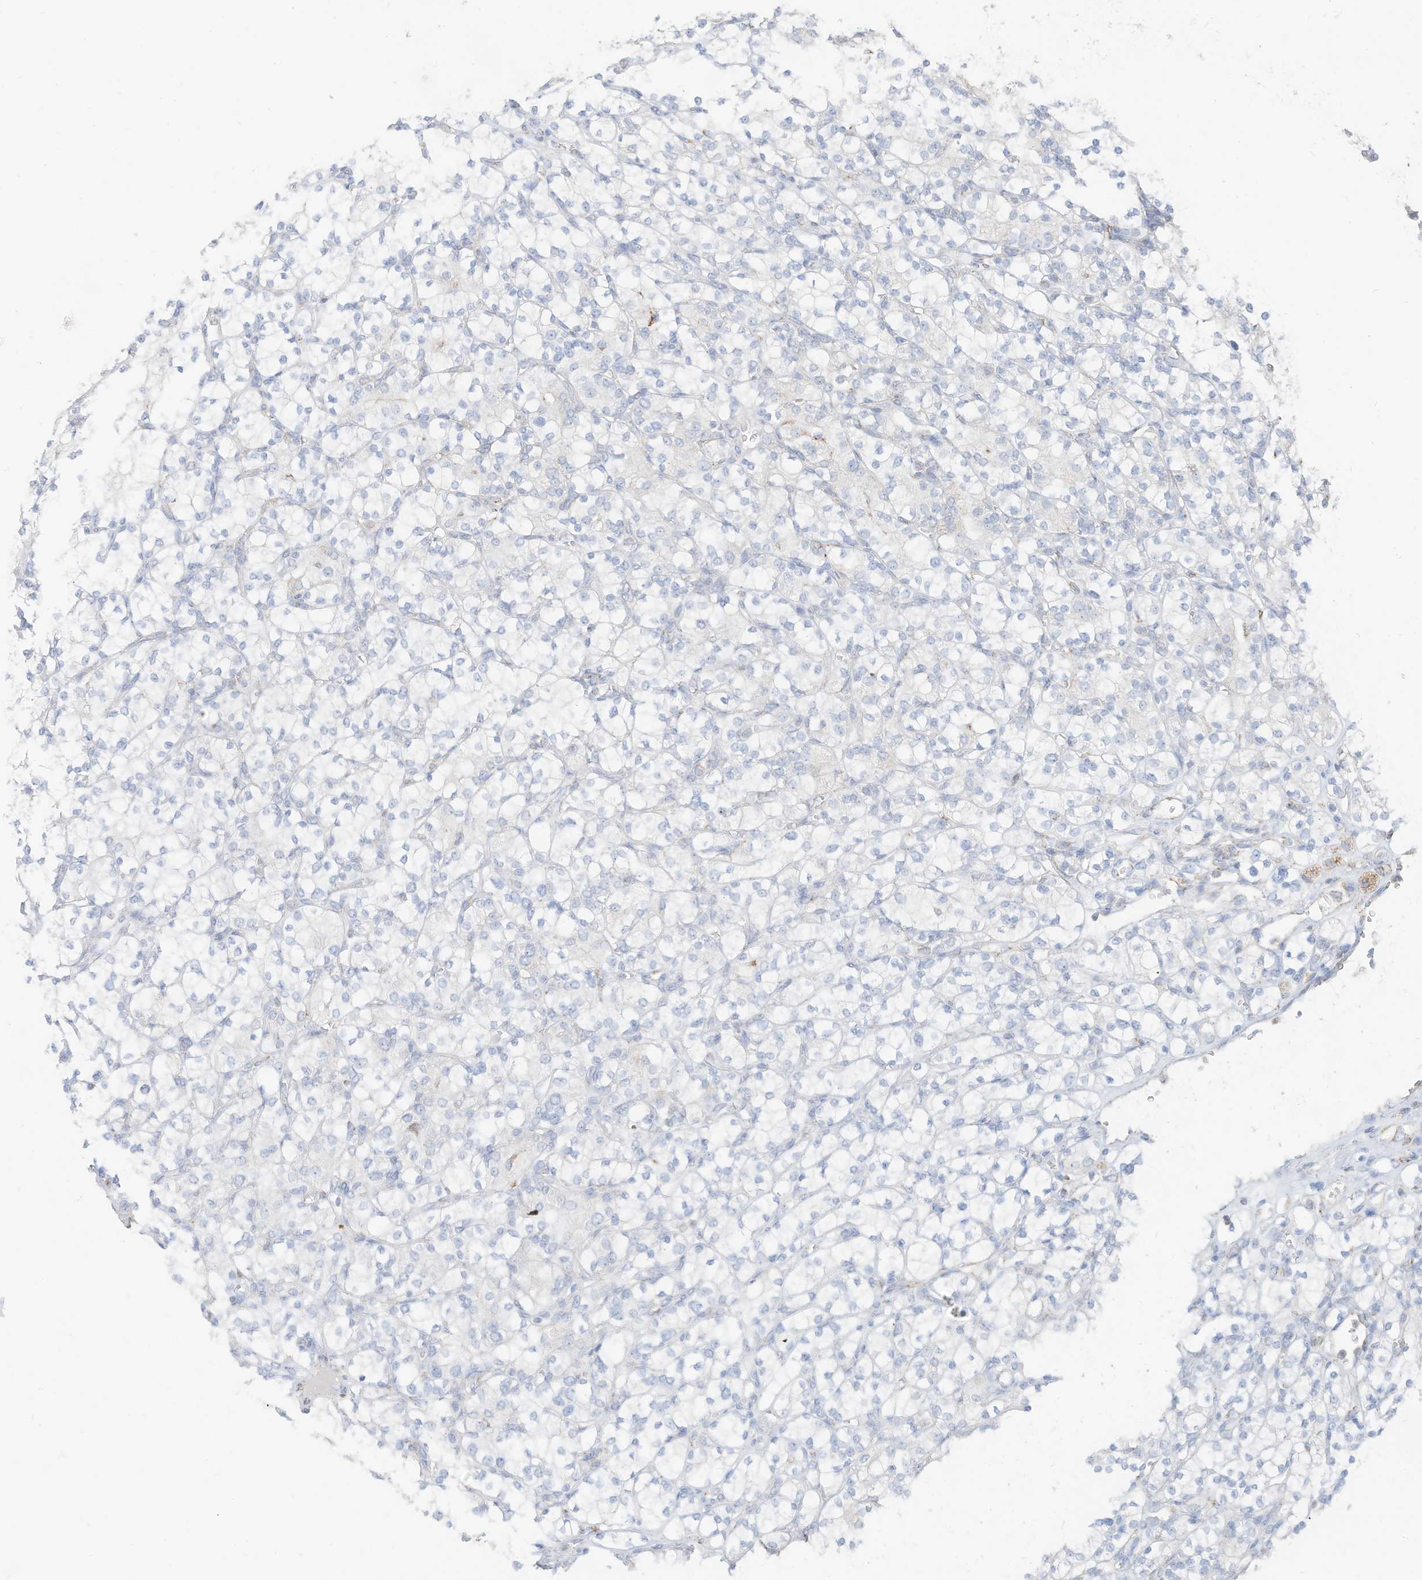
{"staining": {"intensity": "negative", "quantity": "none", "location": "none"}, "tissue": "renal cancer", "cell_type": "Tumor cells", "image_type": "cancer", "snomed": [{"axis": "morphology", "description": "Adenocarcinoma, NOS"}, {"axis": "topography", "description": "Kidney"}], "caption": "A high-resolution histopathology image shows immunohistochemistry (IHC) staining of renal cancer, which shows no significant staining in tumor cells.", "gene": "ETHE1", "patient": {"sex": "male", "age": 77}}